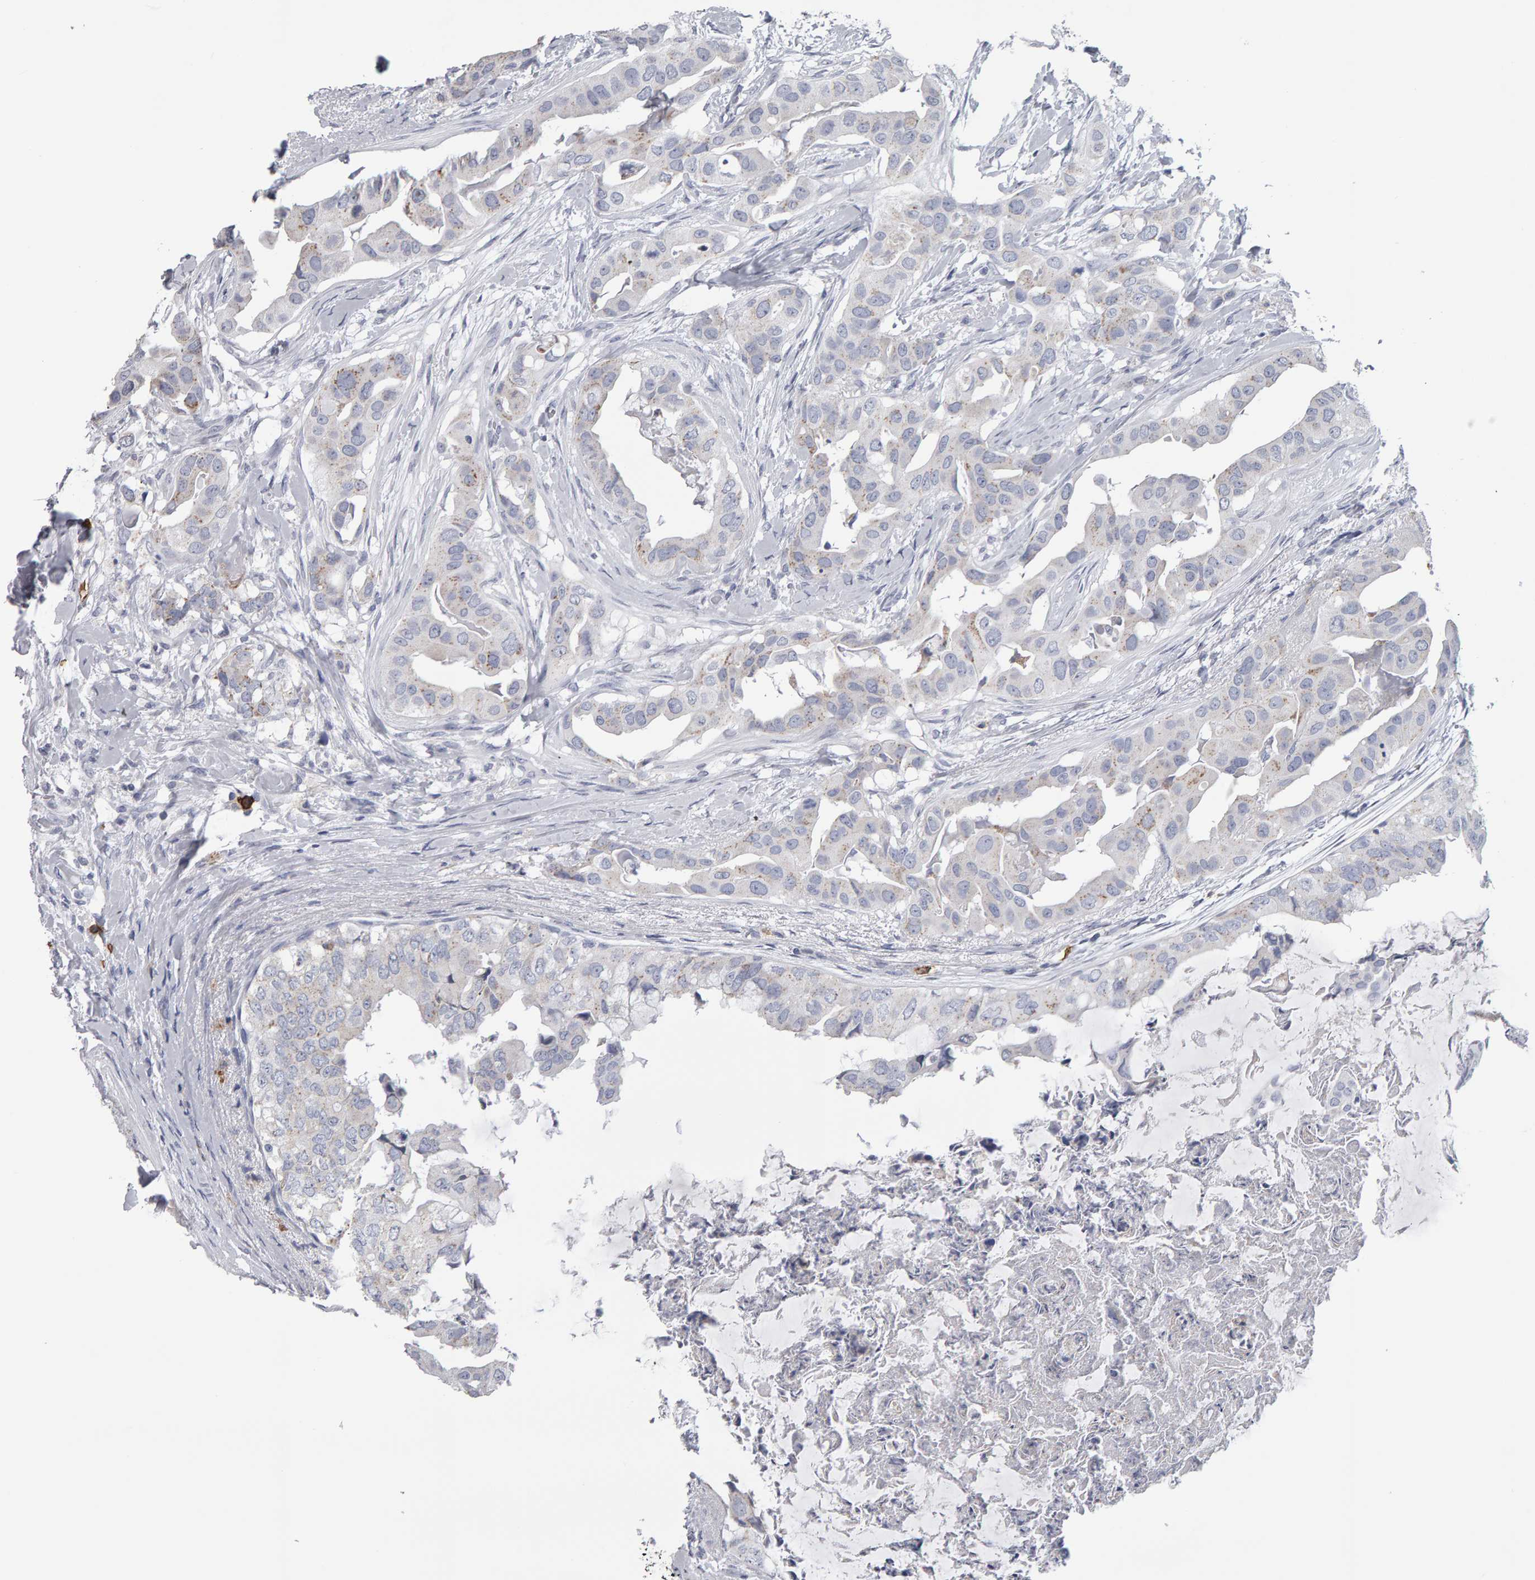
{"staining": {"intensity": "weak", "quantity": "<25%", "location": "cytoplasmic/membranous"}, "tissue": "breast cancer", "cell_type": "Tumor cells", "image_type": "cancer", "snomed": [{"axis": "morphology", "description": "Duct carcinoma"}, {"axis": "topography", "description": "Breast"}], "caption": "Tumor cells are negative for protein expression in human breast cancer (infiltrating ductal carcinoma).", "gene": "CD38", "patient": {"sex": "female", "age": 40}}